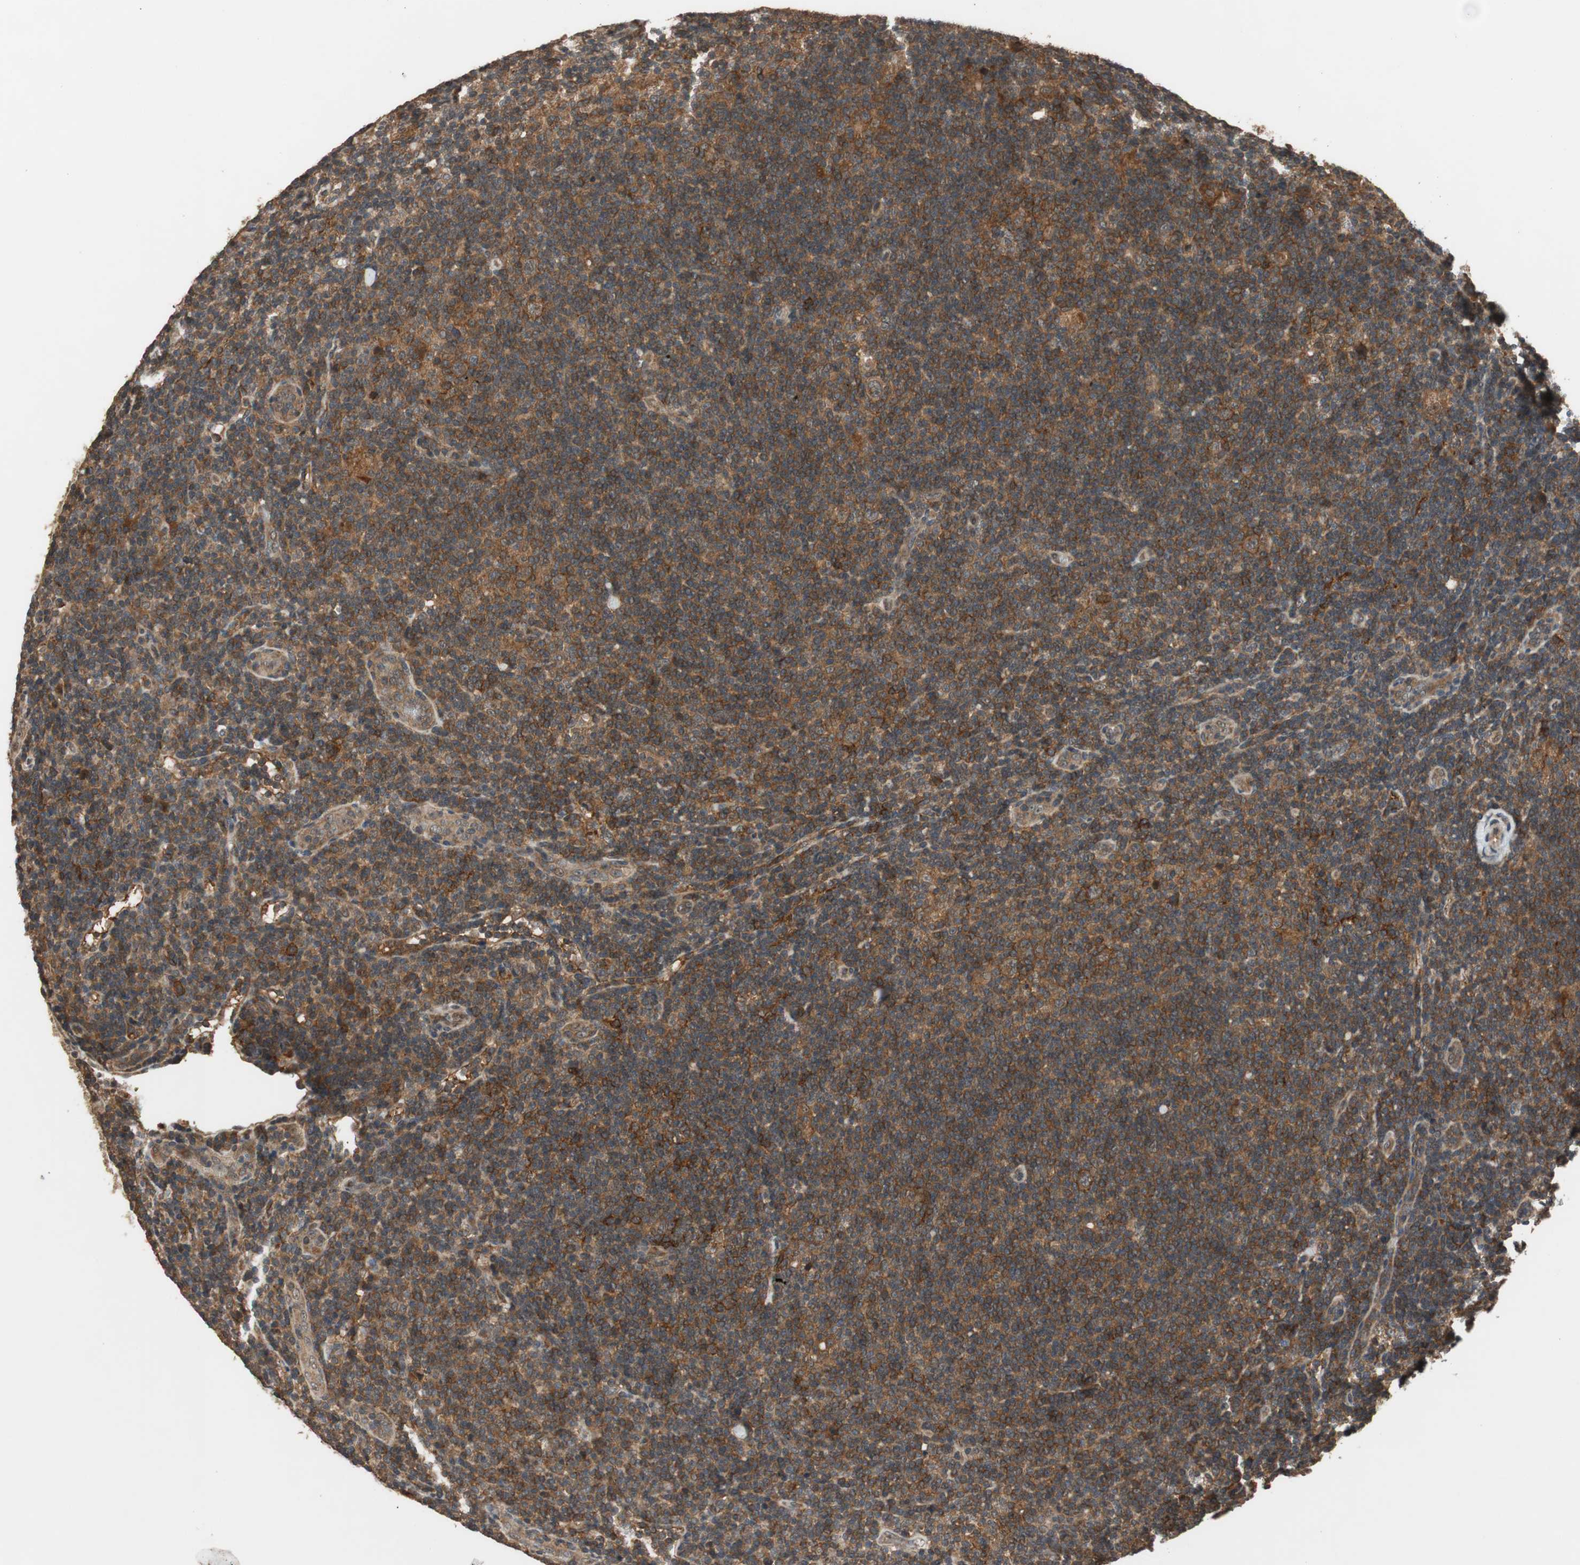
{"staining": {"intensity": "moderate", "quantity": ">75%", "location": "cytoplasmic/membranous"}, "tissue": "lymphoma", "cell_type": "Tumor cells", "image_type": "cancer", "snomed": [{"axis": "morphology", "description": "Hodgkin's disease, NOS"}, {"axis": "topography", "description": "Lymph node"}], "caption": "Immunohistochemistry of lymphoma reveals medium levels of moderate cytoplasmic/membranous staining in approximately >75% of tumor cells. (DAB = brown stain, brightfield microscopy at high magnification).", "gene": "TMEM230", "patient": {"sex": "female", "age": 57}}